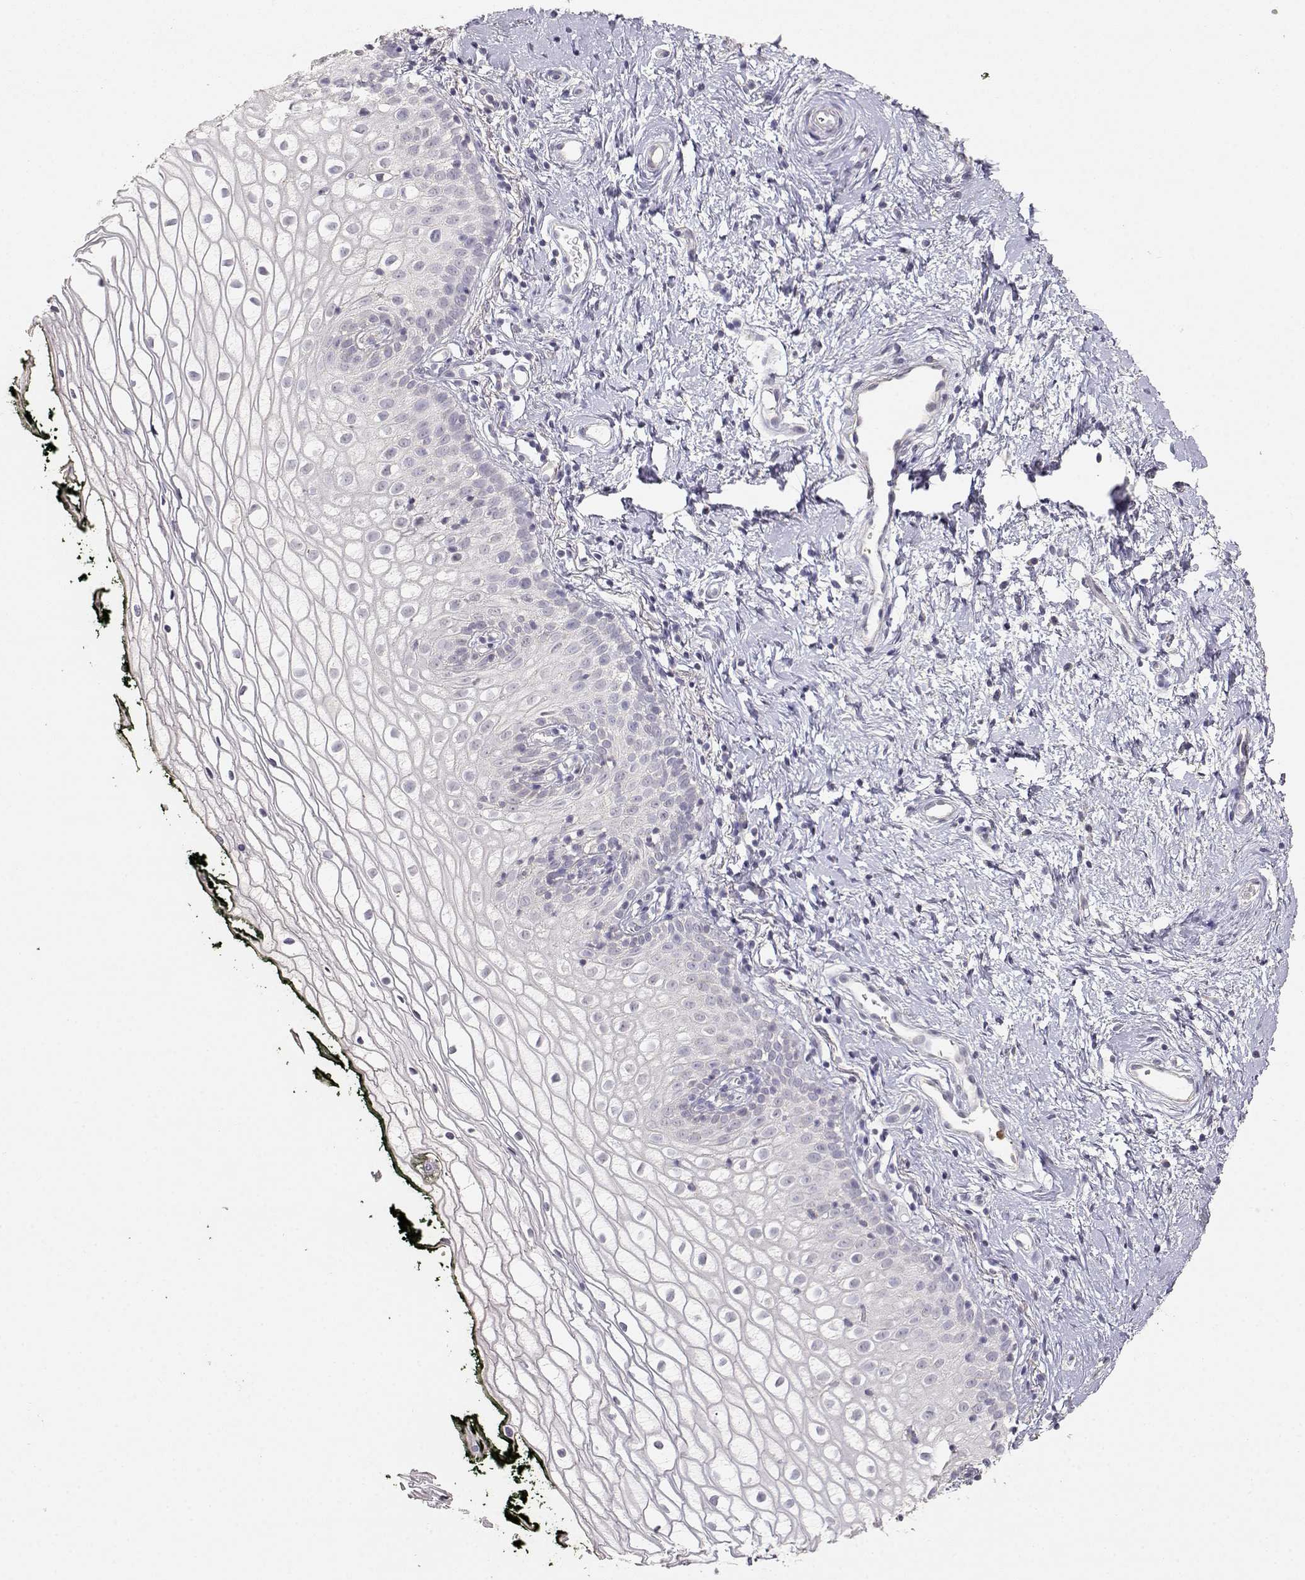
{"staining": {"intensity": "negative", "quantity": "none", "location": "none"}, "tissue": "vagina", "cell_type": "Squamous epithelial cells", "image_type": "normal", "snomed": [{"axis": "morphology", "description": "Normal tissue, NOS"}, {"axis": "topography", "description": "Vagina"}], "caption": "Immunohistochemistry of benign human vagina reveals no staining in squamous epithelial cells.", "gene": "TNFRSF10C", "patient": {"sex": "female", "age": 47}}